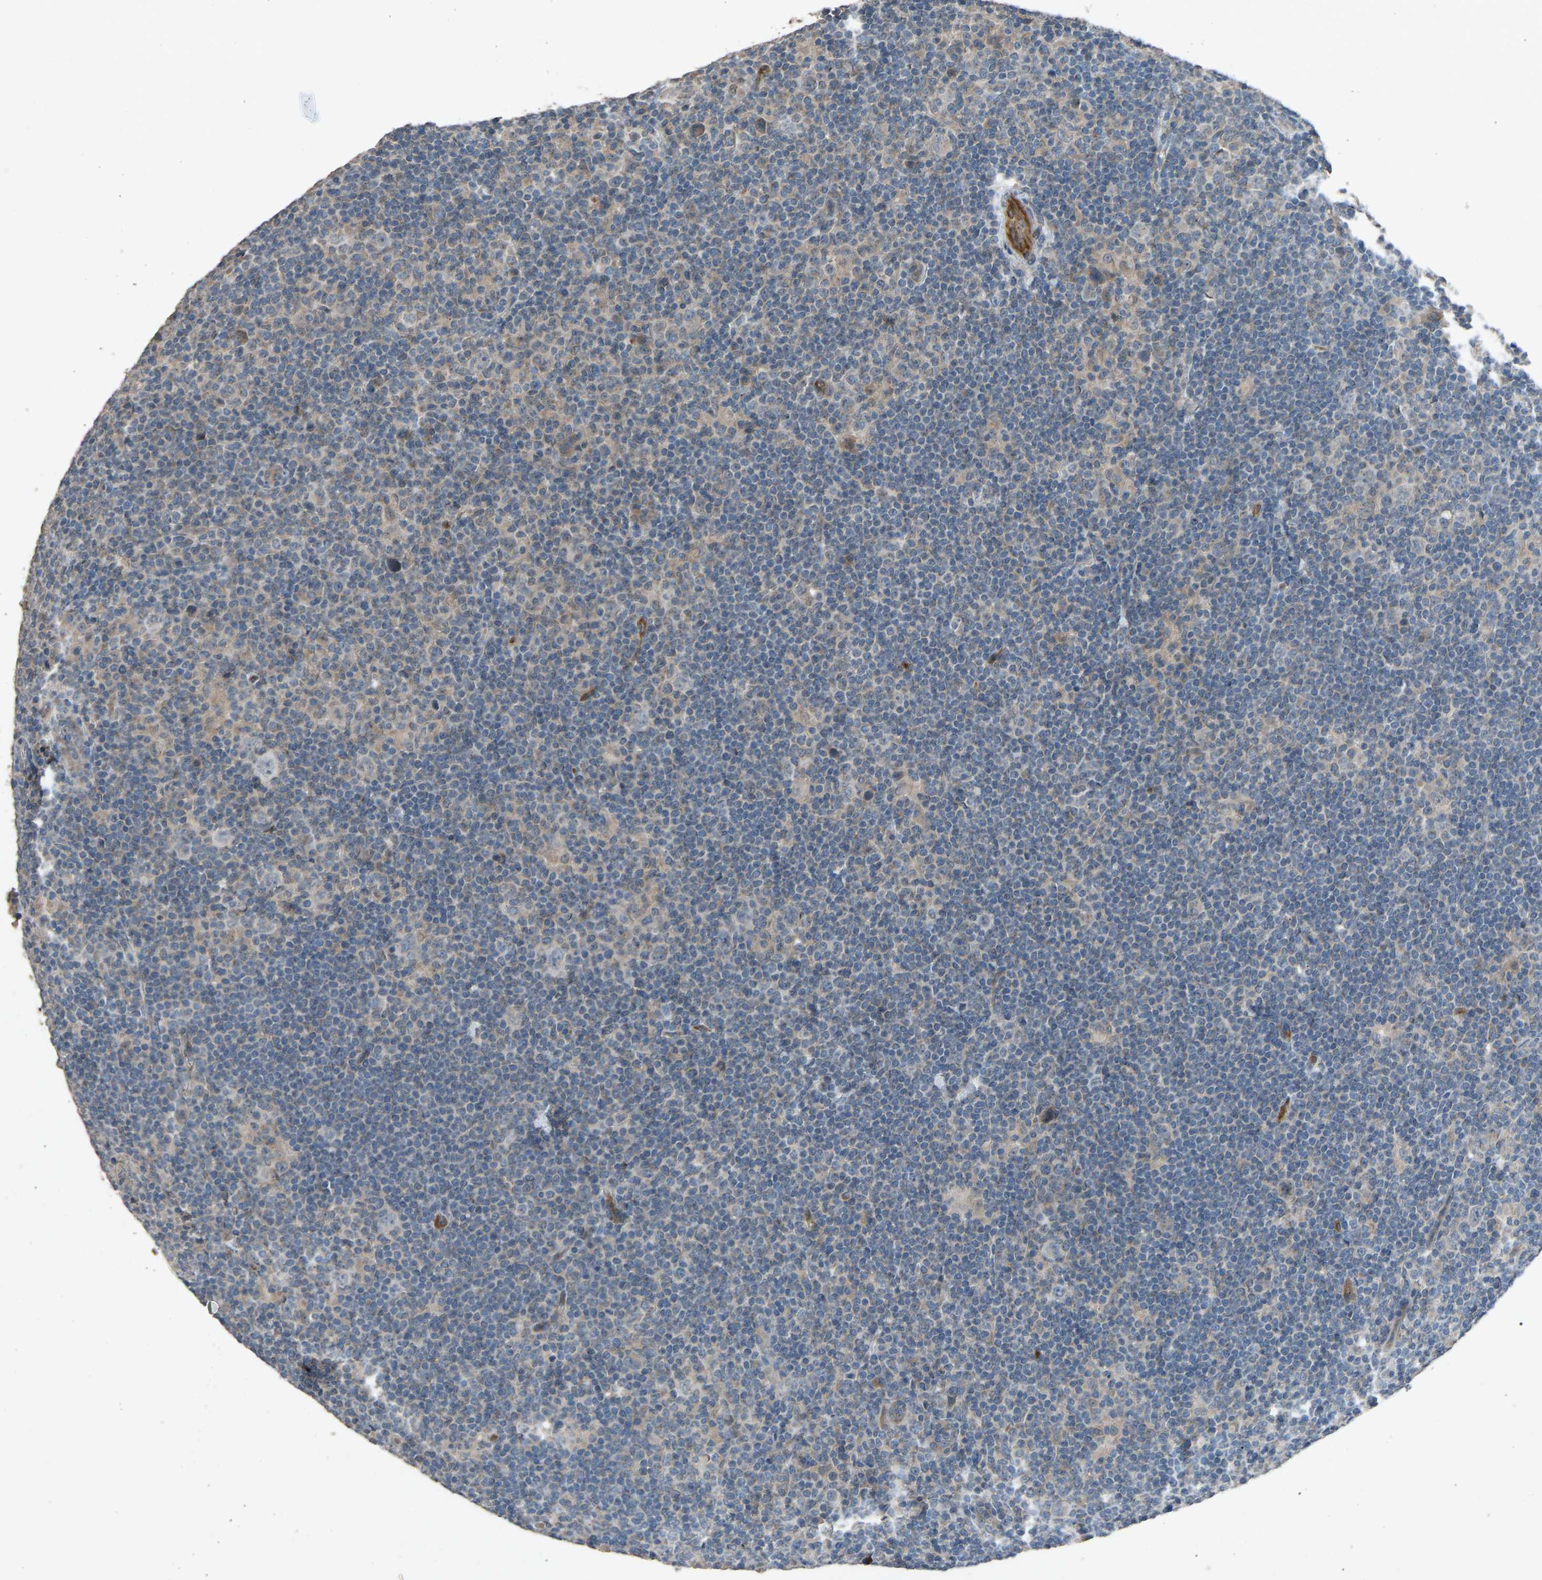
{"staining": {"intensity": "negative", "quantity": "none", "location": "none"}, "tissue": "lymphoma", "cell_type": "Tumor cells", "image_type": "cancer", "snomed": [{"axis": "morphology", "description": "Hodgkin's disease, NOS"}, {"axis": "topography", "description": "Lymph node"}], "caption": "This is a image of immunohistochemistry staining of lymphoma, which shows no expression in tumor cells.", "gene": "SLC43A1", "patient": {"sex": "female", "age": 57}}